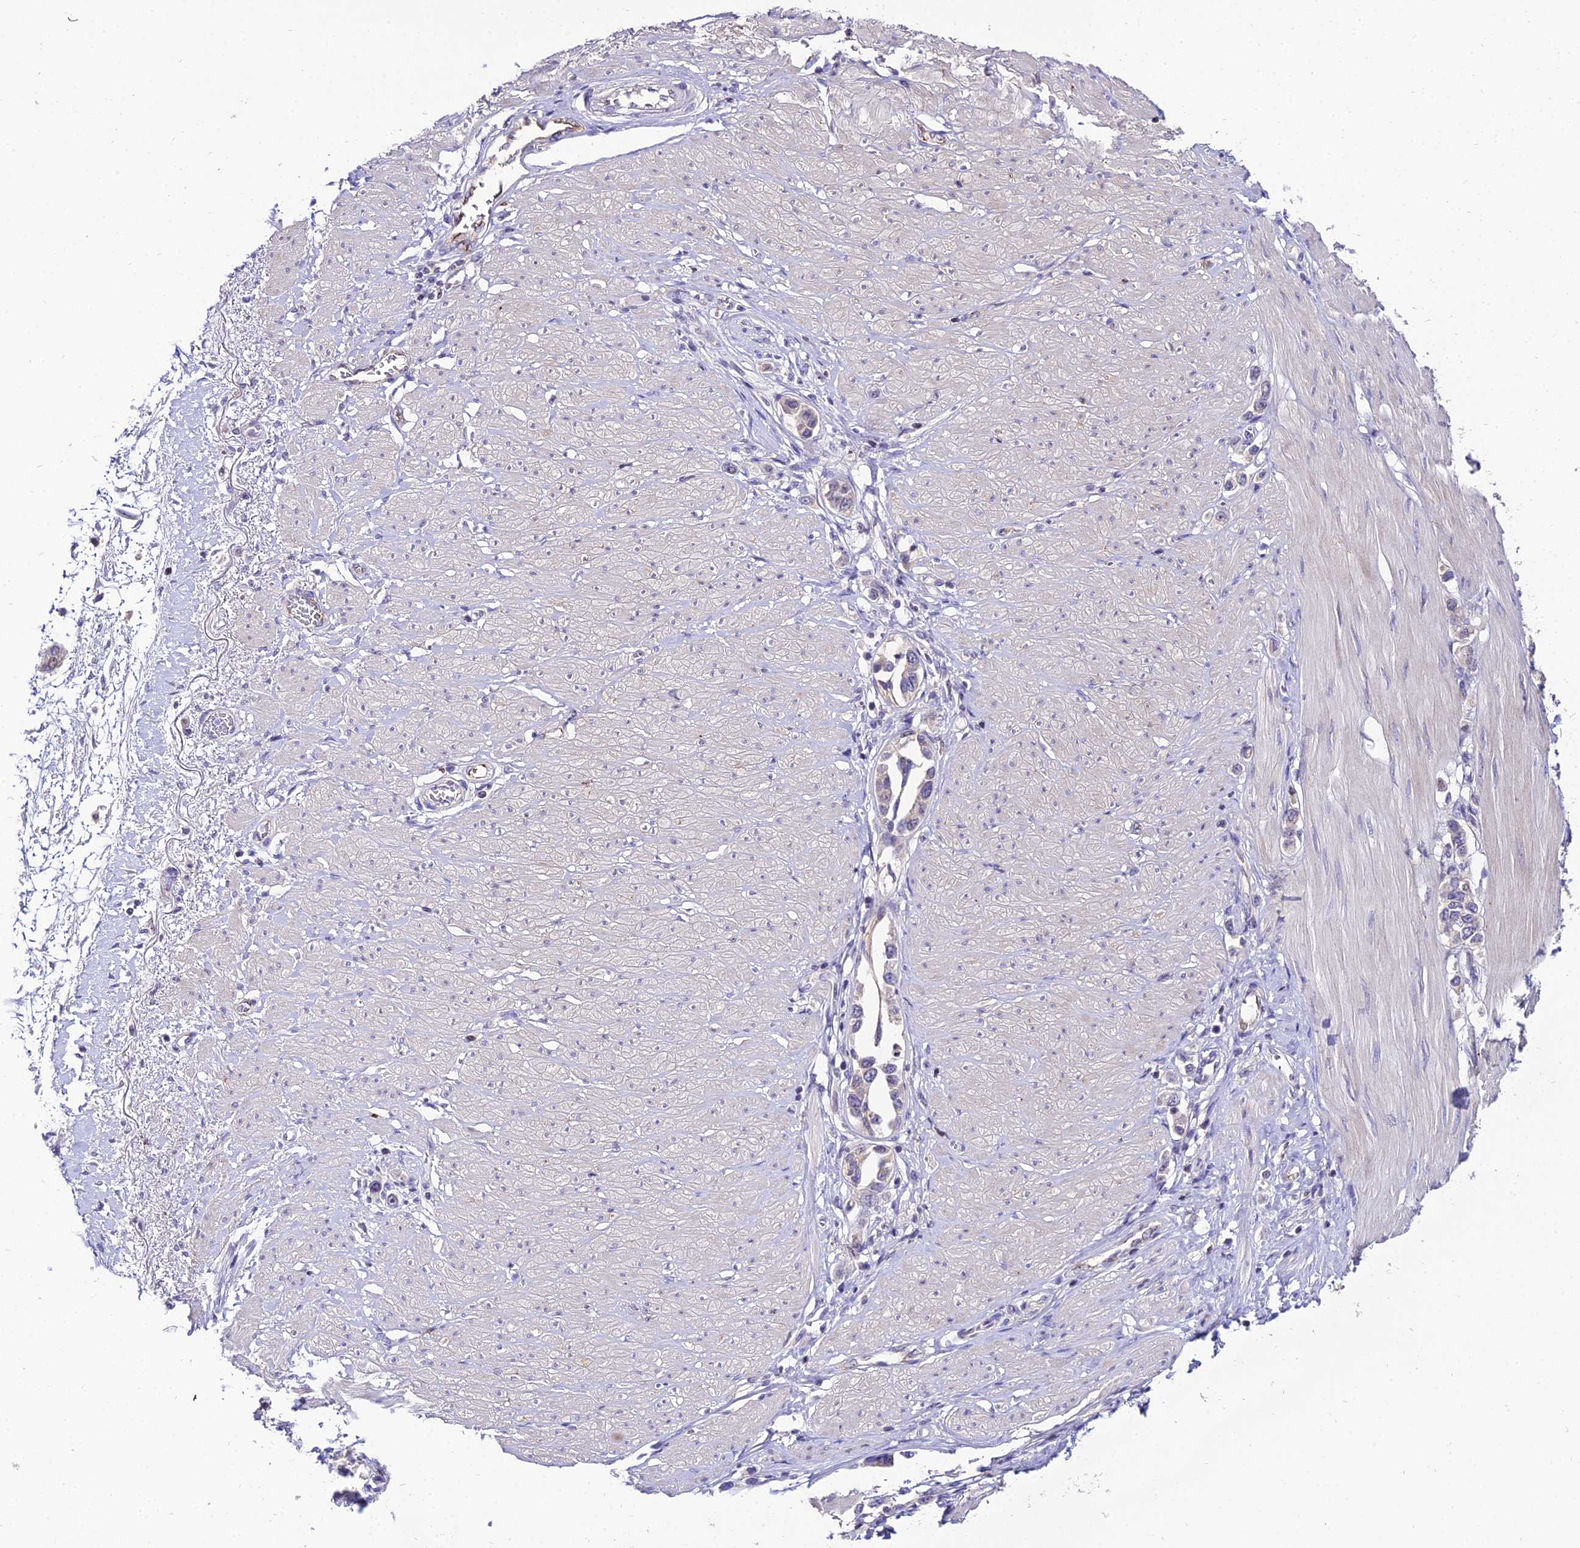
{"staining": {"intensity": "negative", "quantity": "none", "location": "none"}, "tissue": "stomach cancer", "cell_type": "Tumor cells", "image_type": "cancer", "snomed": [{"axis": "morphology", "description": "Adenocarcinoma, NOS"}, {"axis": "topography", "description": "Stomach"}], "caption": "Stomach cancer (adenocarcinoma) was stained to show a protein in brown. There is no significant staining in tumor cells. (DAB (3,3'-diaminobenzidine) immunohistochemistry (IHC), high magnification).", "gene": "SHQ1", "patient": {"sex": "female", "age": 65}}